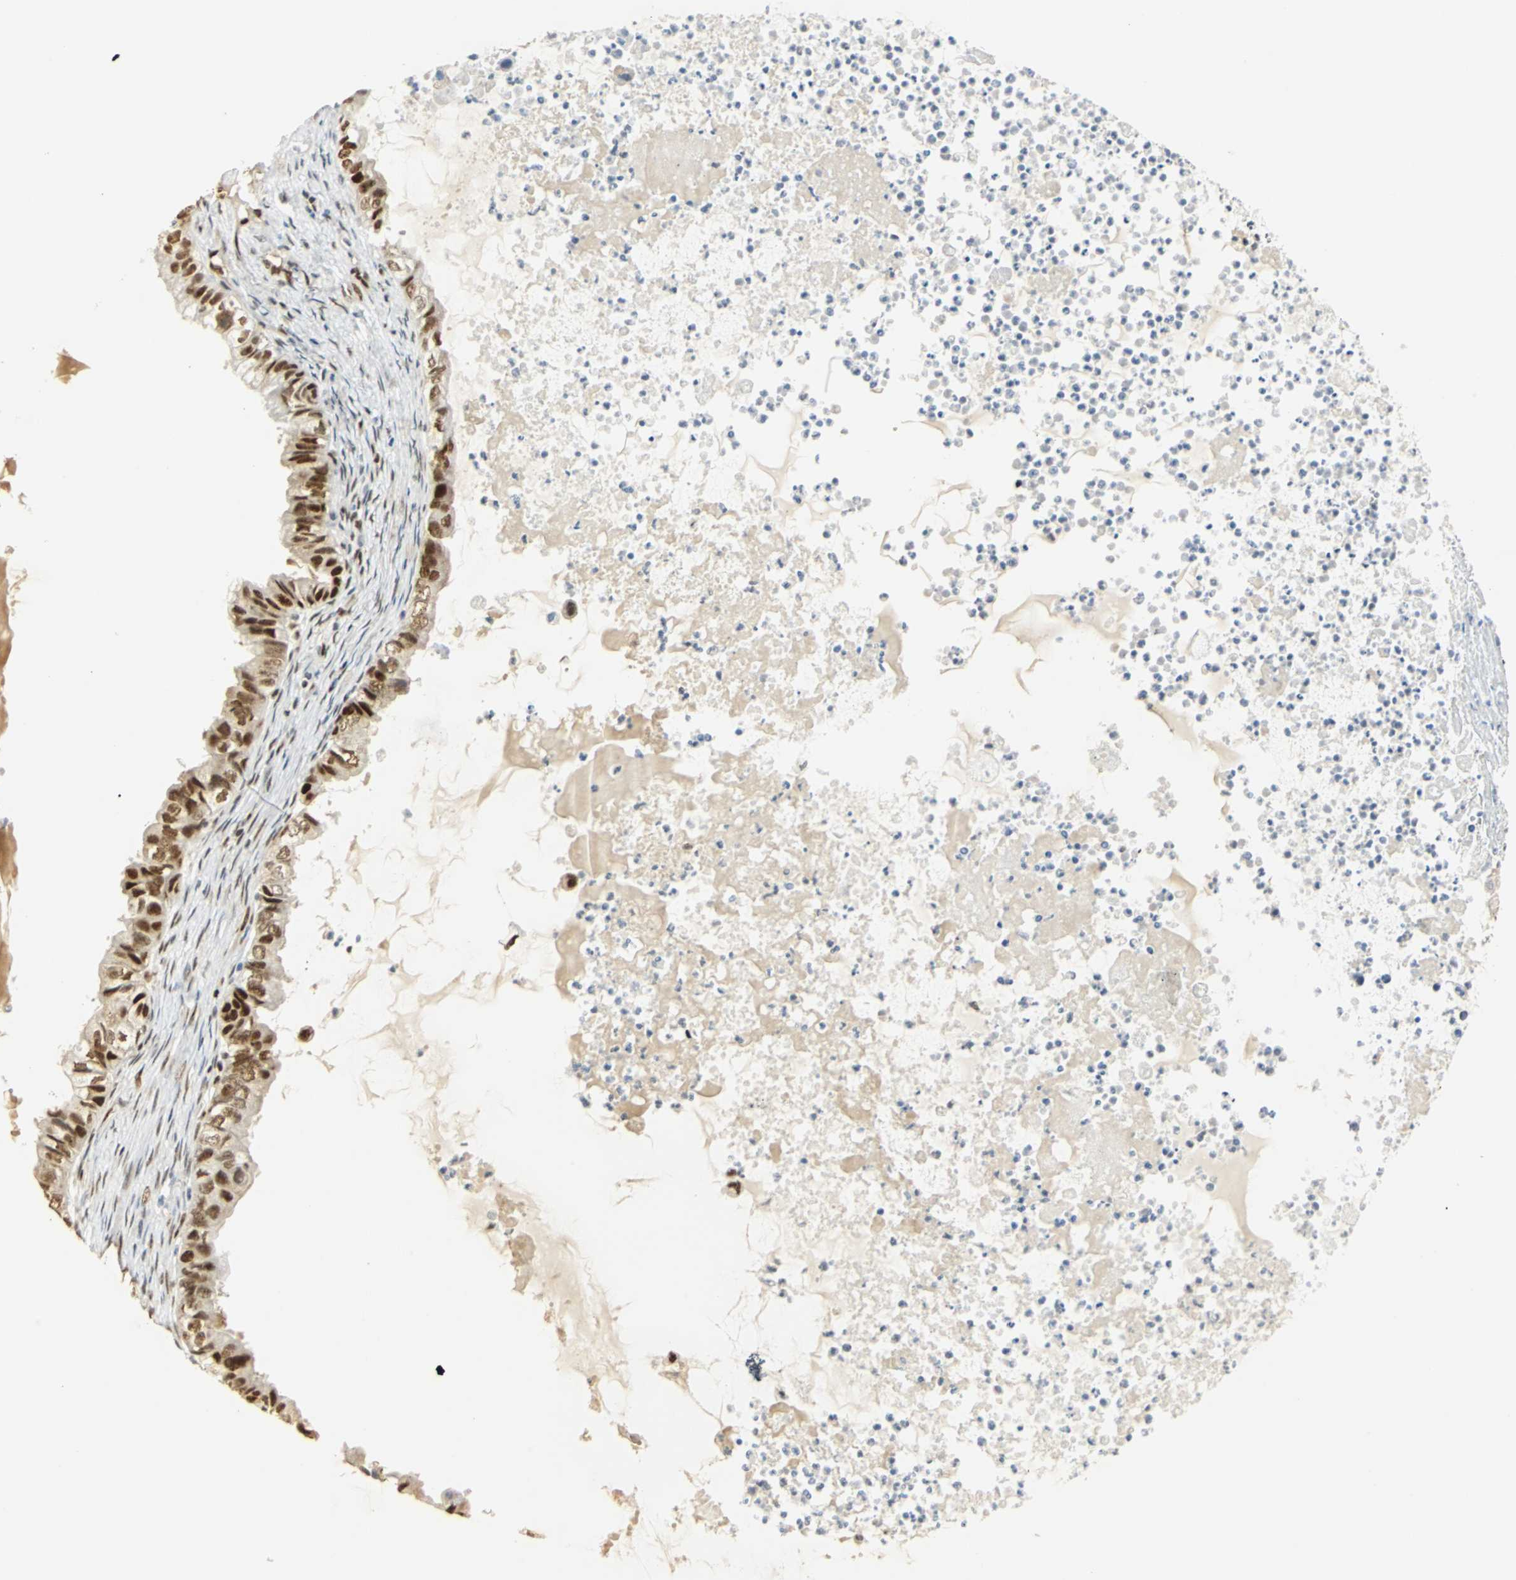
{"staining": {"intensity": "strong", "quantity": "<25%", "location": "cytoplasmic/membranous,nuclear"}, "tissue": "ovarian cancer", "cell_type": "Tumor cells", "image_type": "cancer", "snomed": [{"axis": "morphology", "description": "Cystadenocarcinoma, mucinous, NOS"}, {"axis": "topography", "description": "Ovary"}], "caption": "Tumor cells demonstrate medium levels of strong cytoplasmic/membranous and nuclear staining in approximately <25% of cells in human ovarian cancer (mucinous cystadenocarcinoma).", "gene": "DDX5", "patient": {"sex": "female", "age": 80}}